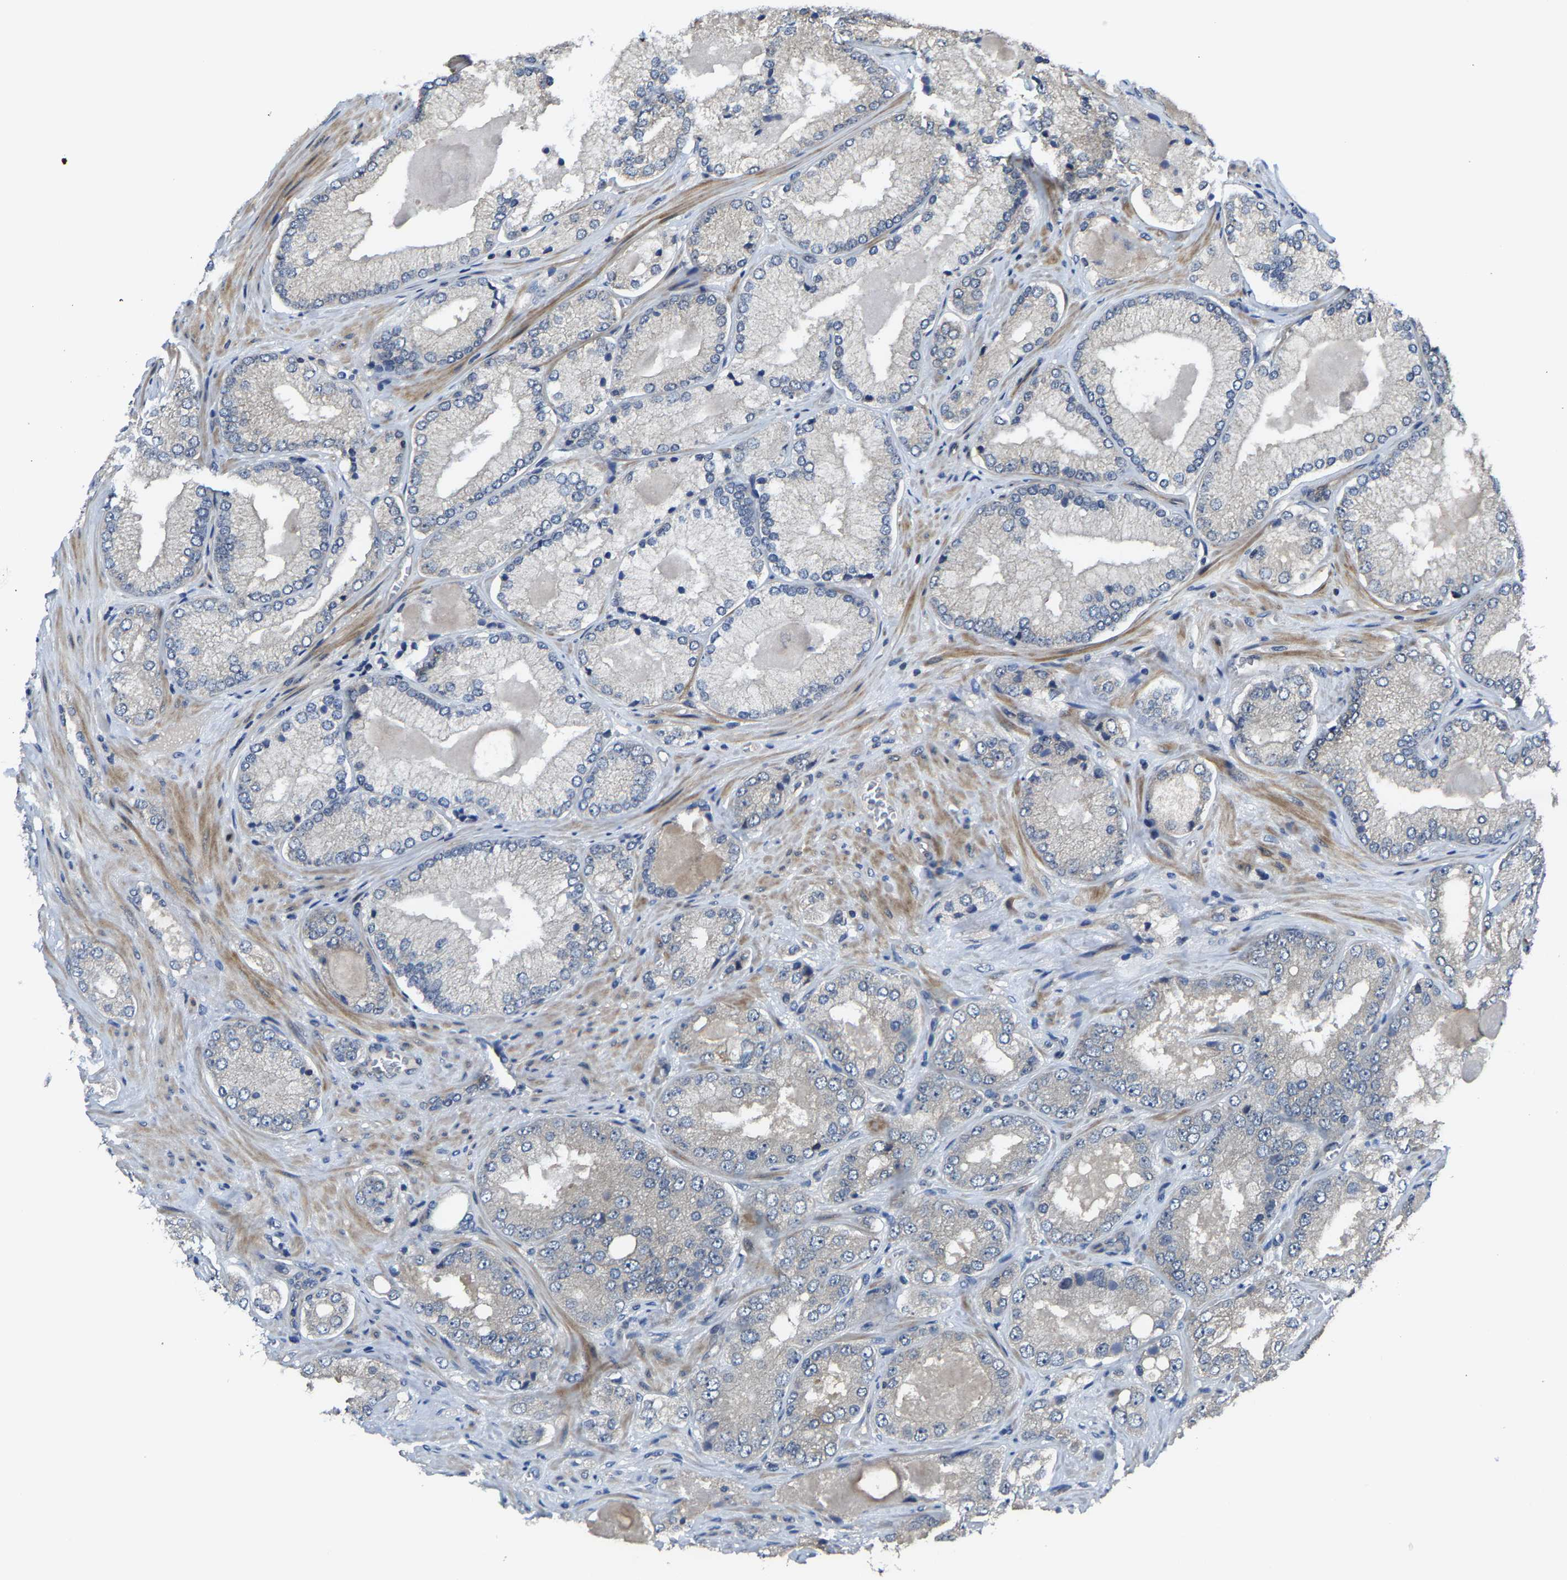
{"staining": {"intensity": "negative", "quantity": "none", "location": "none"}, "tissue": "prostate cancer", "cell_type": "Tumor cells", "image_type": "cancer", "snomed": [{"axis": "morphology", "description": "Adenocarcinoma, Low grade"}, {"axis": "topography", "description": "Prostate"}], "caption": "A high-resolution photomicrograph shows immunohistochemistry (IHC) staining of adenocarcinoma (low-grade) (prostate), which displays no significant expression in tumor cells.", "gene": "AGBL3", "patient": {"sex": "male", "age": 65}}